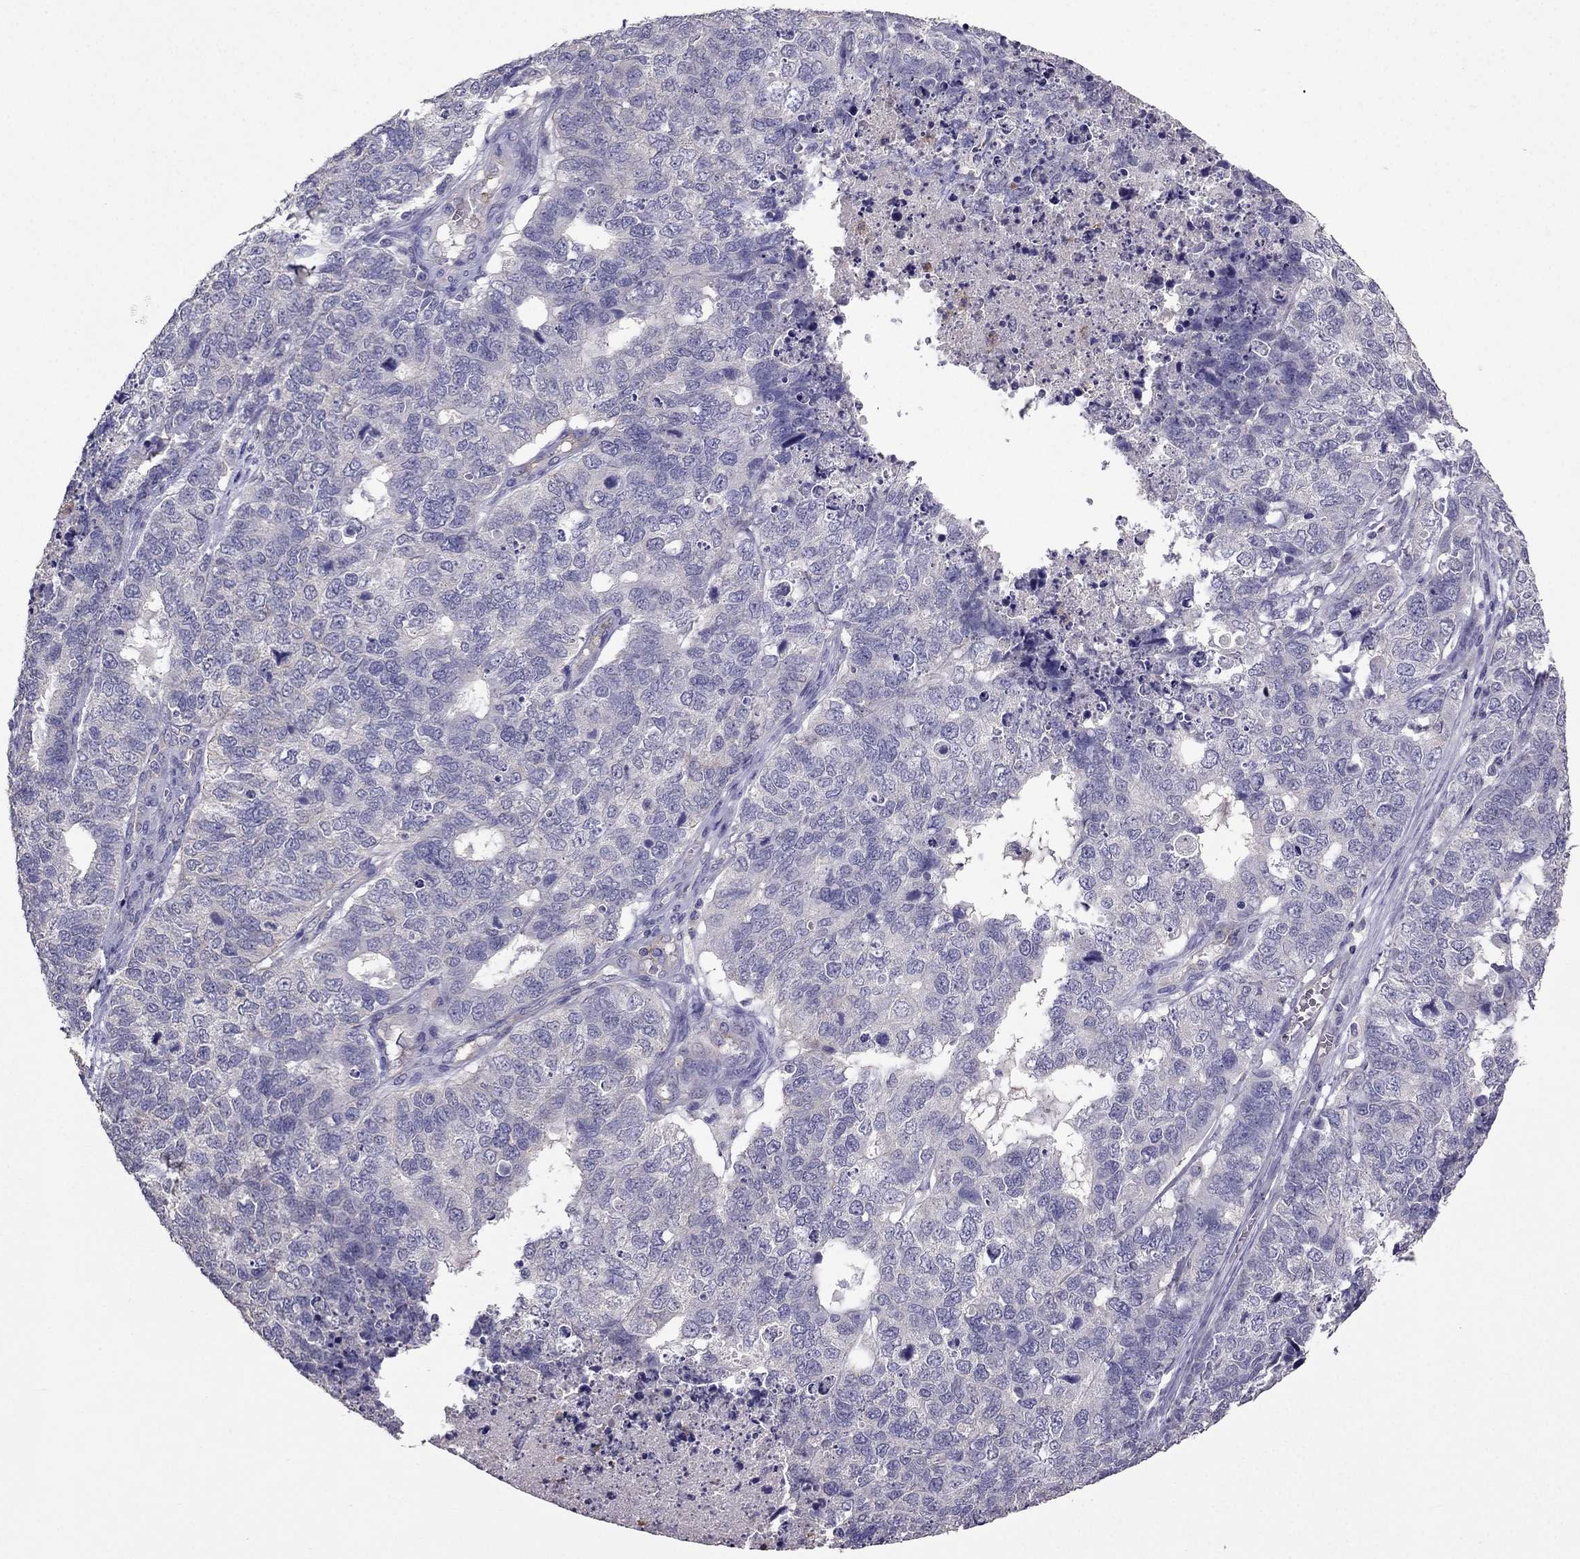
{"staining": {"intensity": "negative", "quantity": "none", "location": "none"}, "tissue": "cervical cancer", "cell_type": "Tumor cells", "image_type": "cancer", "snomed": [{"axis": "morphology", "description": "Squamous cell carcinoma, NOS"}, {"axis": "topography", "description": "Cervix"}], "caption": "Immunohistochemical staining of cervical cancer (squamous cell carcinoma) shows no significant positivity in tumor cells. Brightfield microscopy of IHC stained with DAB (3,3'-diaminobenzidine) (brown) and hematoxylin (blue), captured at high magnification.", "gene": "RFLNB", "patient": {"sex": "female", "age": 63}}